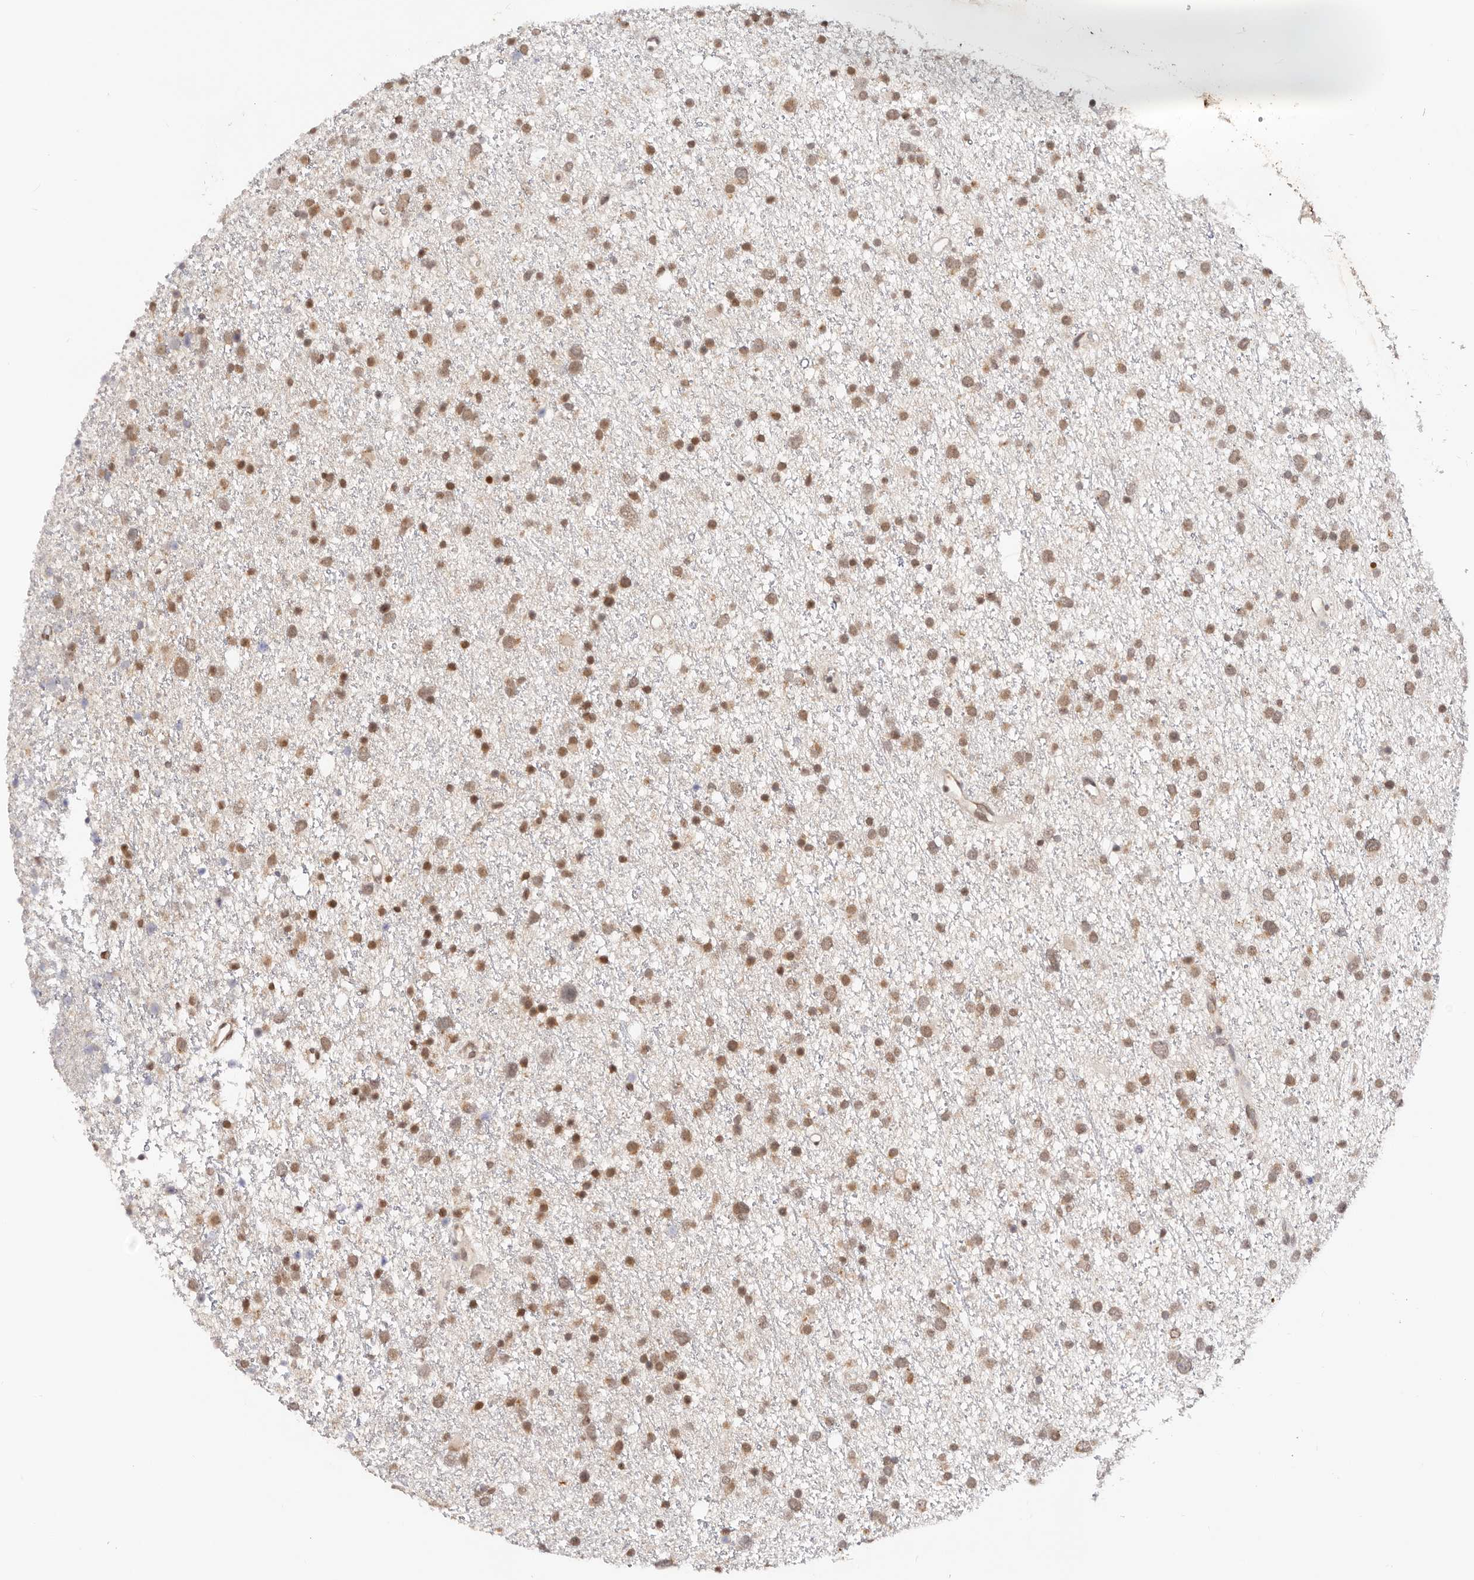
{"staining": {"intensity": "moderate", "quantity": ">75%", "location": "nuclear"}, "tissue": "glioma", "cell_type": "Tumor cells", "image_type": "cancer", "snomed": [{"axis": "morphology", "description": "Glioma, malignant, Low grade"}, {"axis": "topography", "description": "Cerebral cortex"}], "caption": "IHC of human malignant glioma (low-grade) reveals medium levels of moderate nuclear expression in about >75% of tumor cells.", "gene": "VIPAS39", "patient": {"sex": "female", "age": 39}}